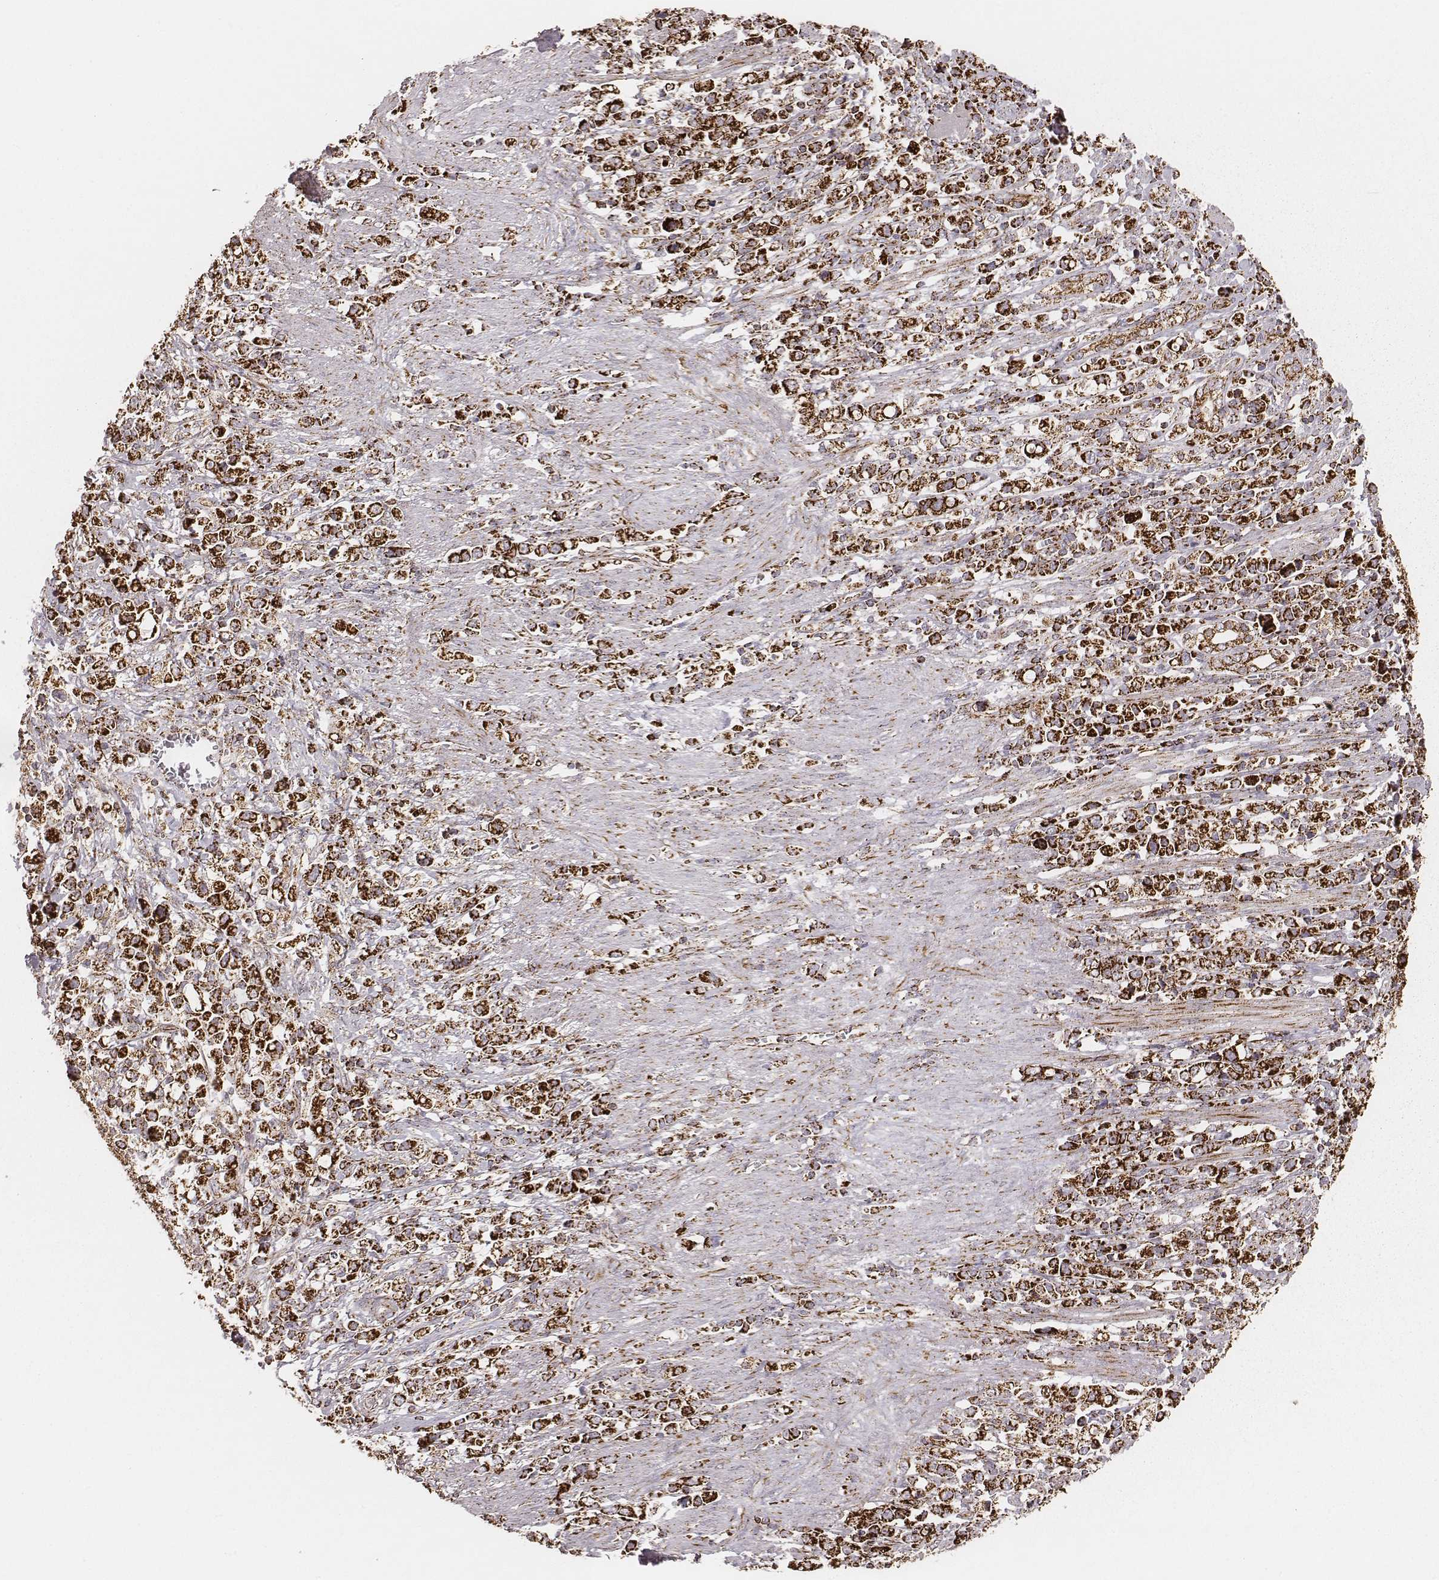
{"staining": {"intensity": "strong", "quantity": ">75%", "location": "cytoplasmic/membranous"}, "tissue": "stomach cancer", "cell_type": "Tumor cells", "image_type": "cancer", "snomed": [{"axis": "morphology", "description": "Adenocarcinoma, NOS"}, {"axis": "topography", "description": "Stomach"}], "caption": "Tumor cells reveal high levels of strong cytoplasmic/membranous staining in about >75% of cells in human adenocarcinoma (stomach). The staining is performed using DAB brown chromogen to label protein expression. The nuclei are counter-stained blue using hematoxylin.", "gene": "TUFM", "patient": {"sex": "male", "age": 63}}